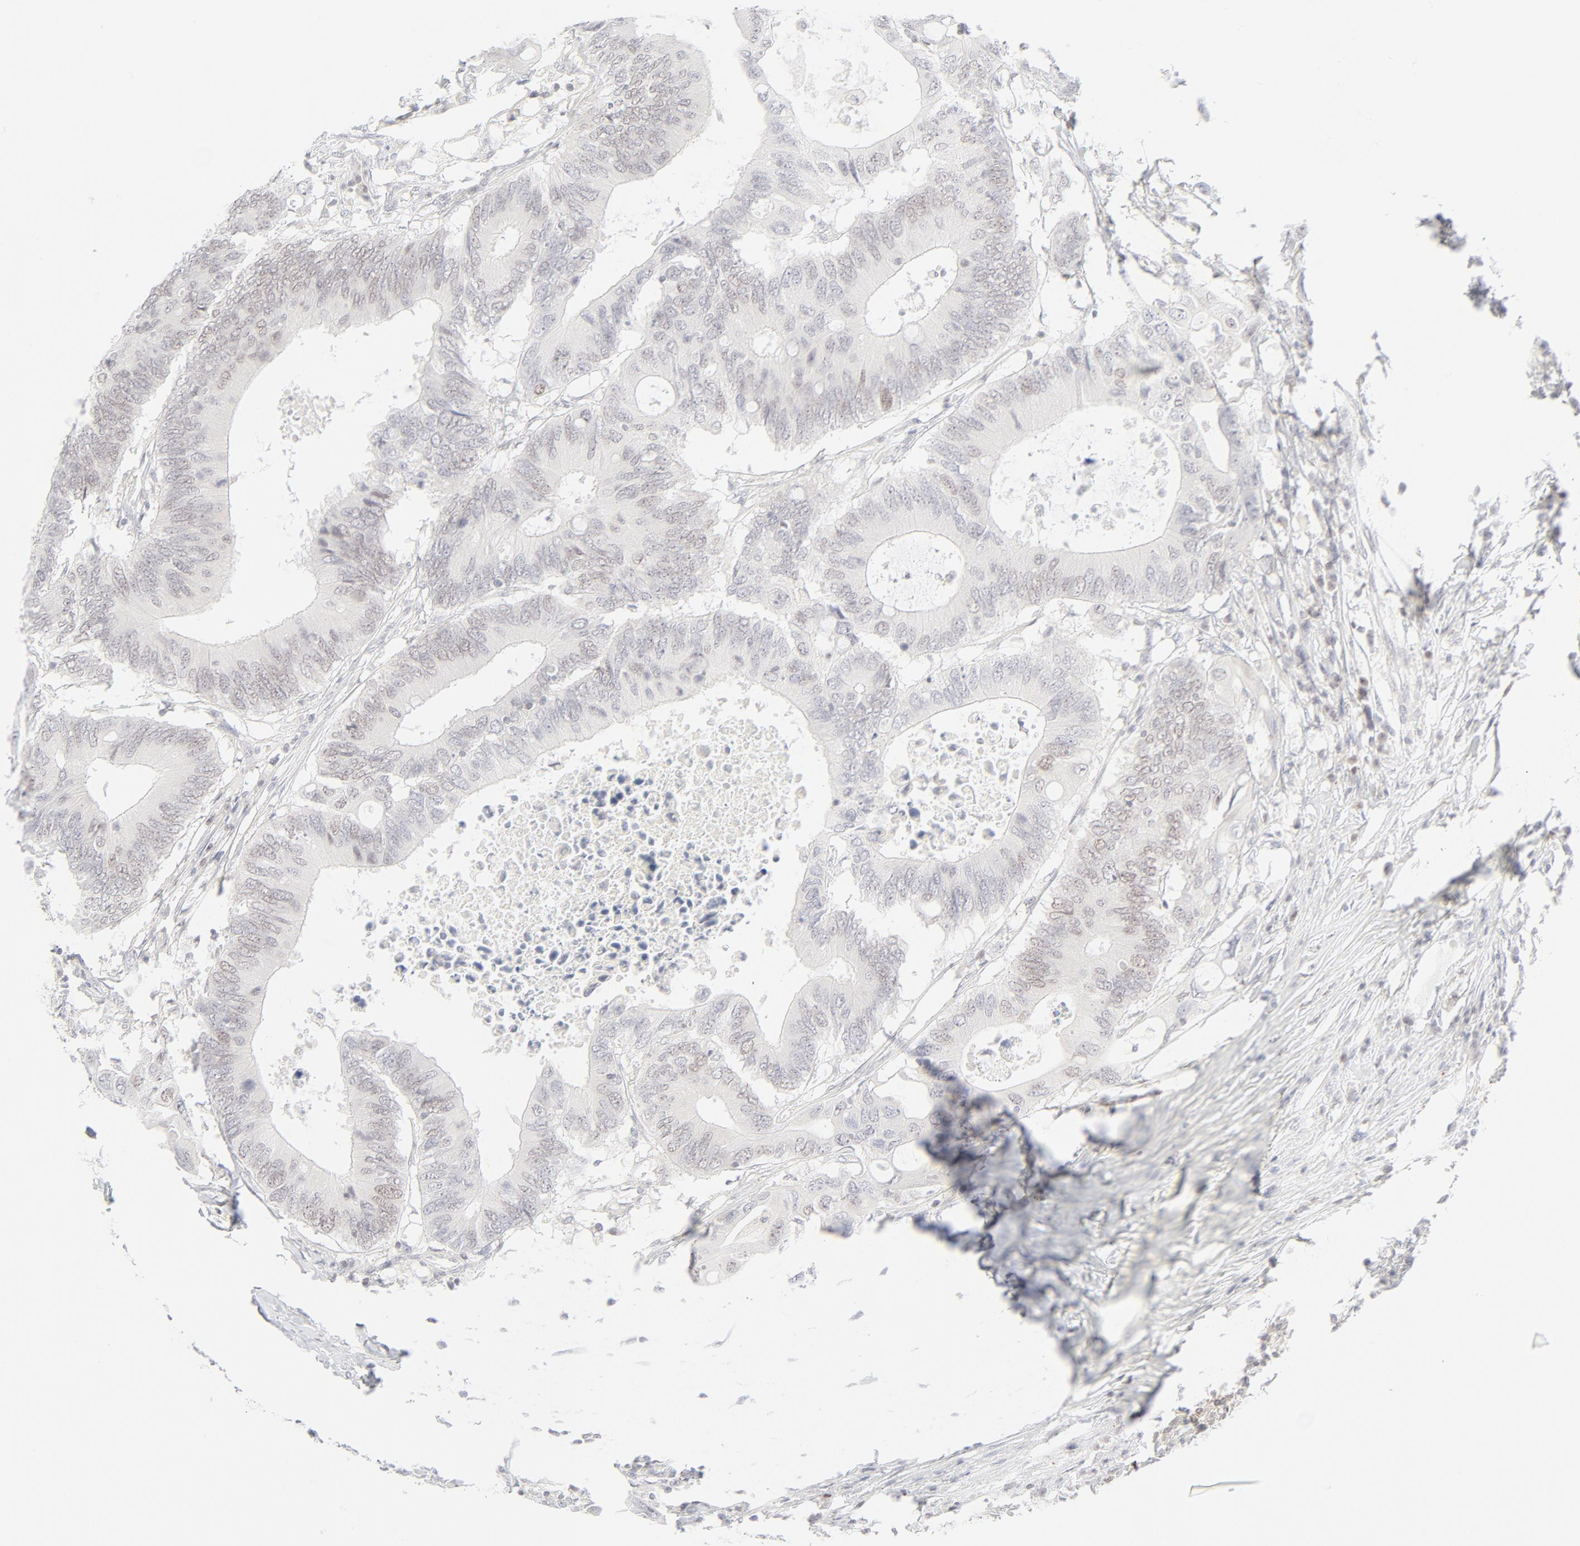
{"staining": {"intensity": "weak", "quantity": "<25%", "location": "nuclear"}, "tissue": "colorectal cancer", "cell_type": "Tumor cells", "image_type": "cancer", "snomed": [{"axis": "morphology", "description": "Adenocarcinoma, NOS"}, {"axis": "topography", "description": "Colon"}], "caption": "Adenocarcinoma (colorectal) was stained to show a protein in brown. There is no significant expression in tumor cells. Nuclei are stained in blue.", "gene": "PRKCB", "patient": {"sex": "male", "age": 71}}